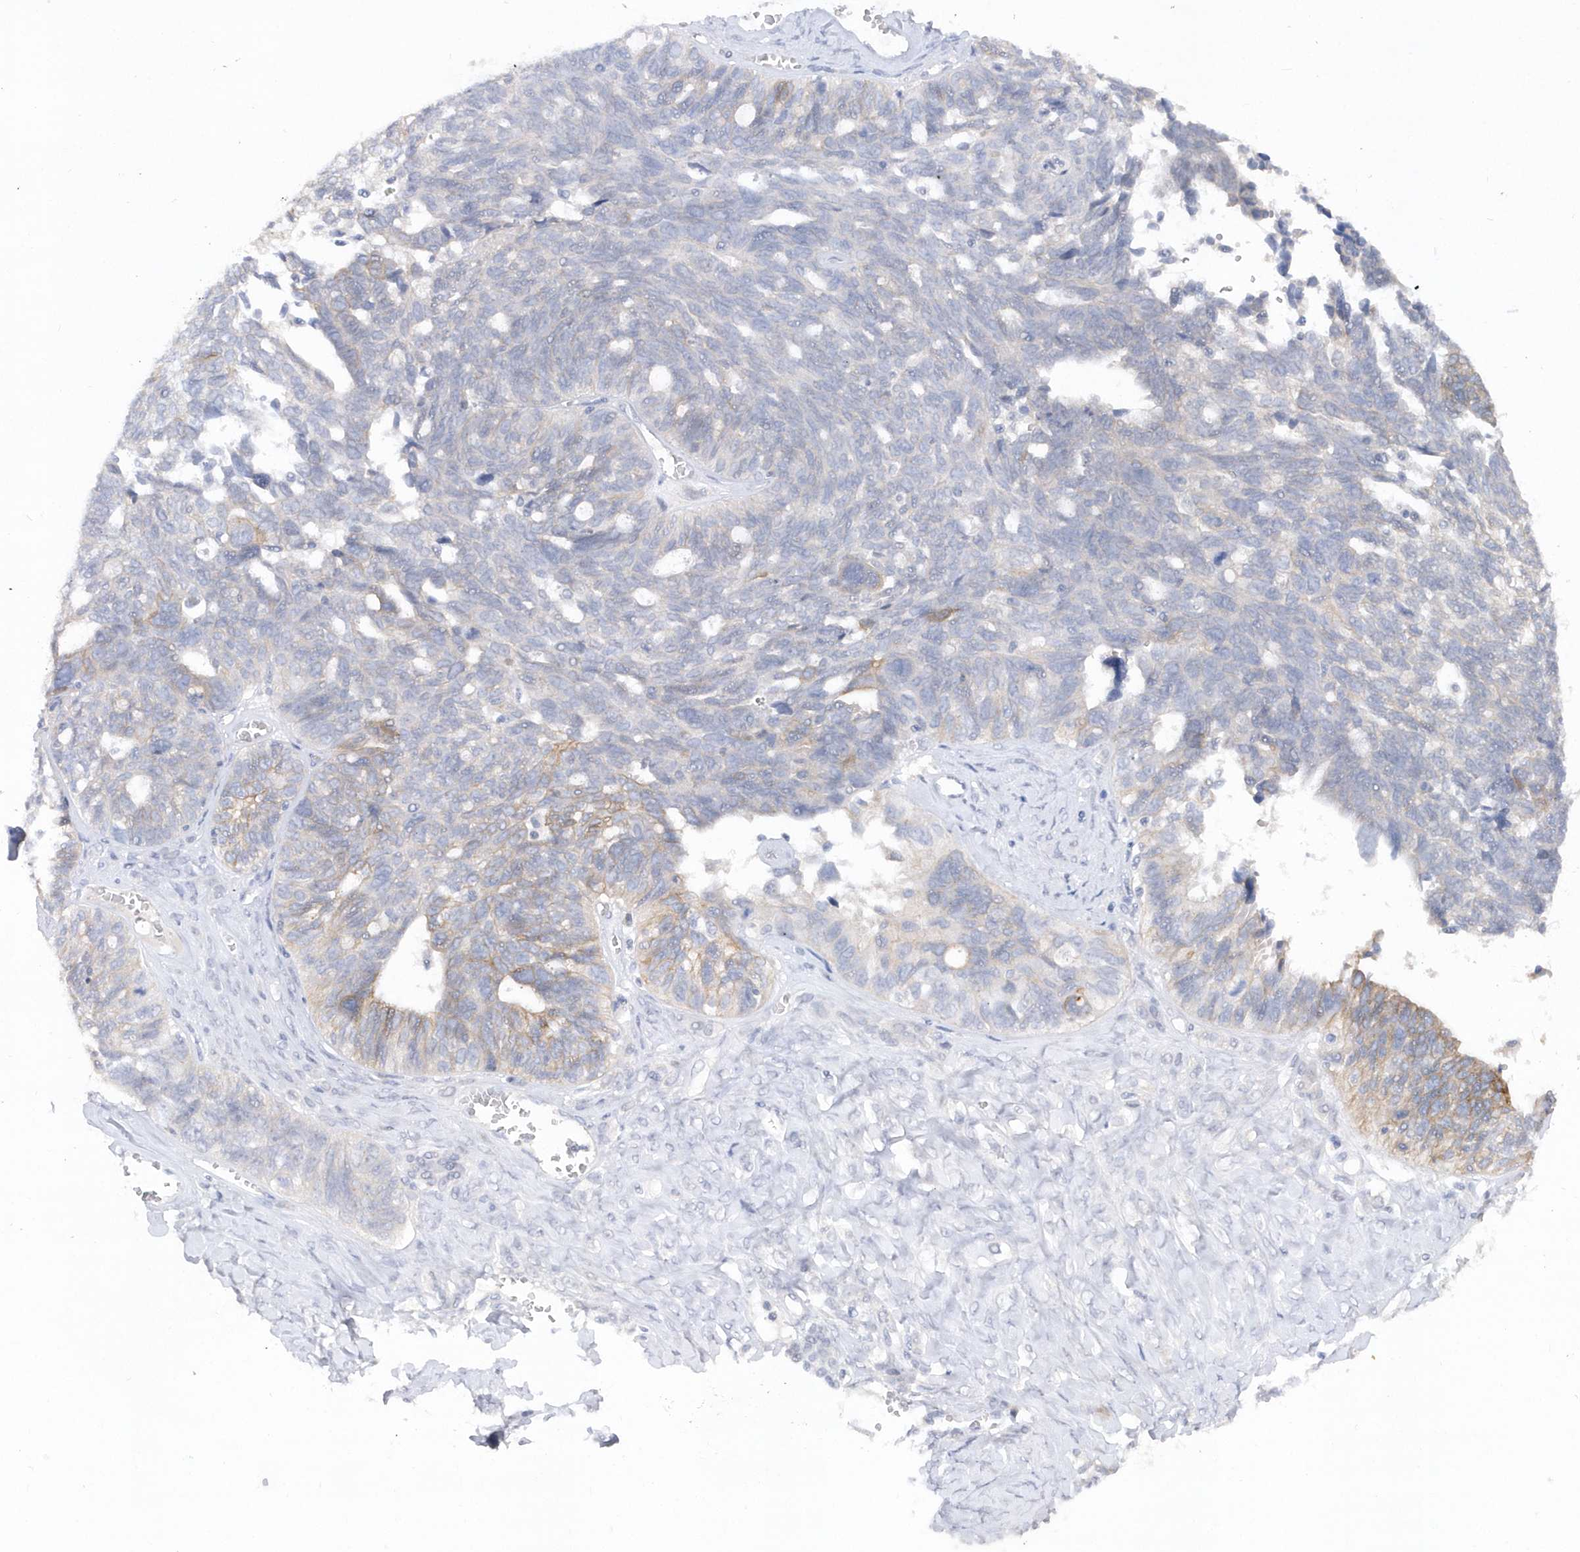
{"staining": {"intensity": "weak", "quantity": "<25%", "location": "cytoplasmic/membranous"}, "tissue": "ovarian cancer", "cell_type": "Tumor cells", "image_type": "cancer", "snomed": [{"axis": "morphology", "description": "Cystadenocarcinoma, serous, NOS"}, {"axis": "topography", "description": "Ovary"}], "caption": "Image shows no protein staining in tumor cells of ovarian cancer (serous cystadenocarcinoma) tissue.", "gene": "RPE", "patient": {"sex": "female", "age": 79}}